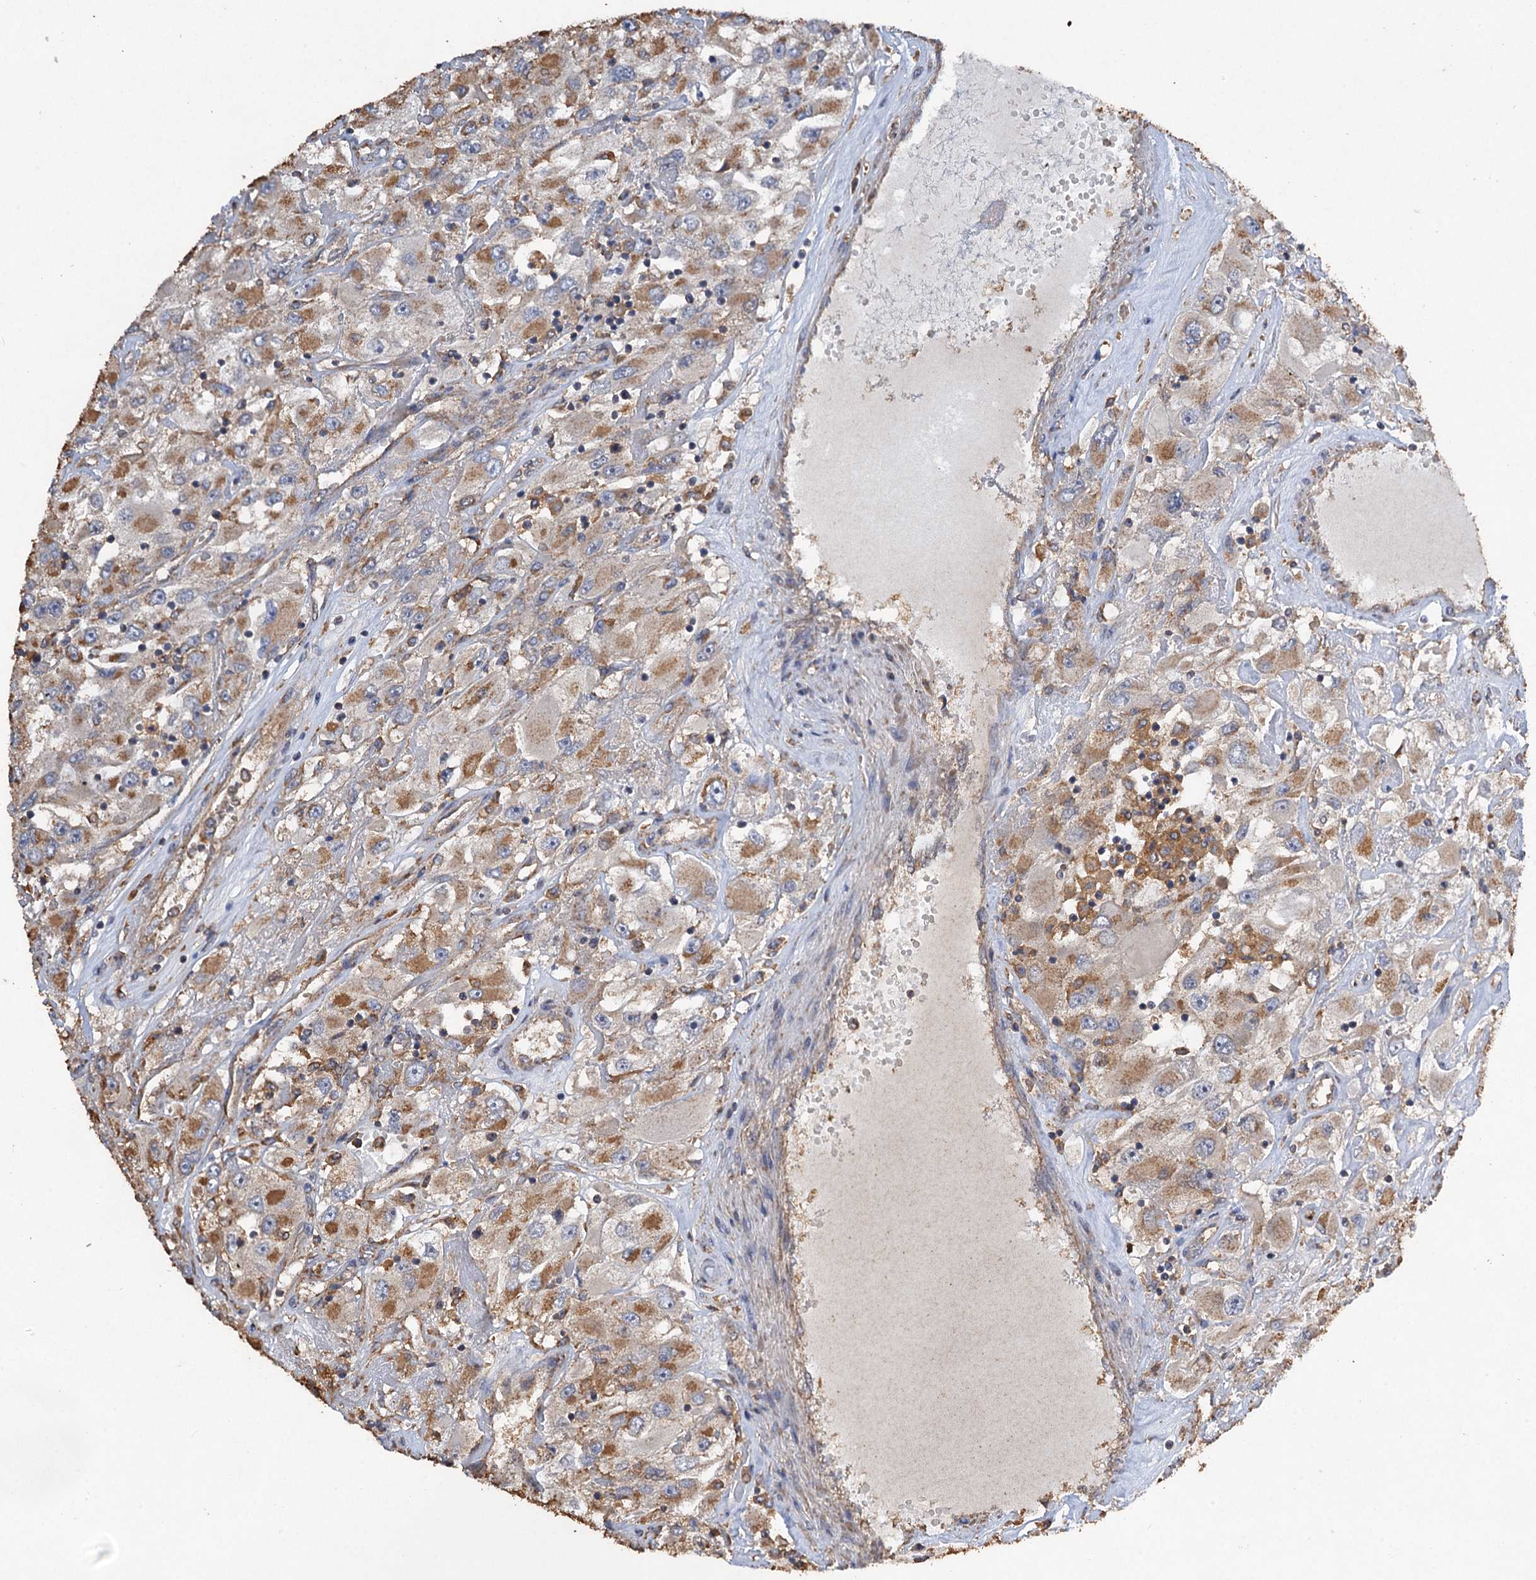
{"staining": {"intensity": "moderate", "quantity": "25%-75%", "location": "cytoplasmic/membranous"}, "tissue": "renal cancer", "cell_type": "Tumor cells", "image_type": "cancer", "snomed": [{"axis": "morphology", "description": "Adenocarcinoma, NOS"}, {"axis": "topography", "description": "Kidney"}], "caption": "DAB (3,3'-diaminobenzidine) immunohistochemical staining of human renal adenocarcinoma shows moderate cytoplasmic/membranous protein positivity in approximately 25%-75% of tumor cells. (IHC, brightfield microscopy, high magnification).", "gene": "SCUBE3", "patient": {"sex": "female", "age": 52}}